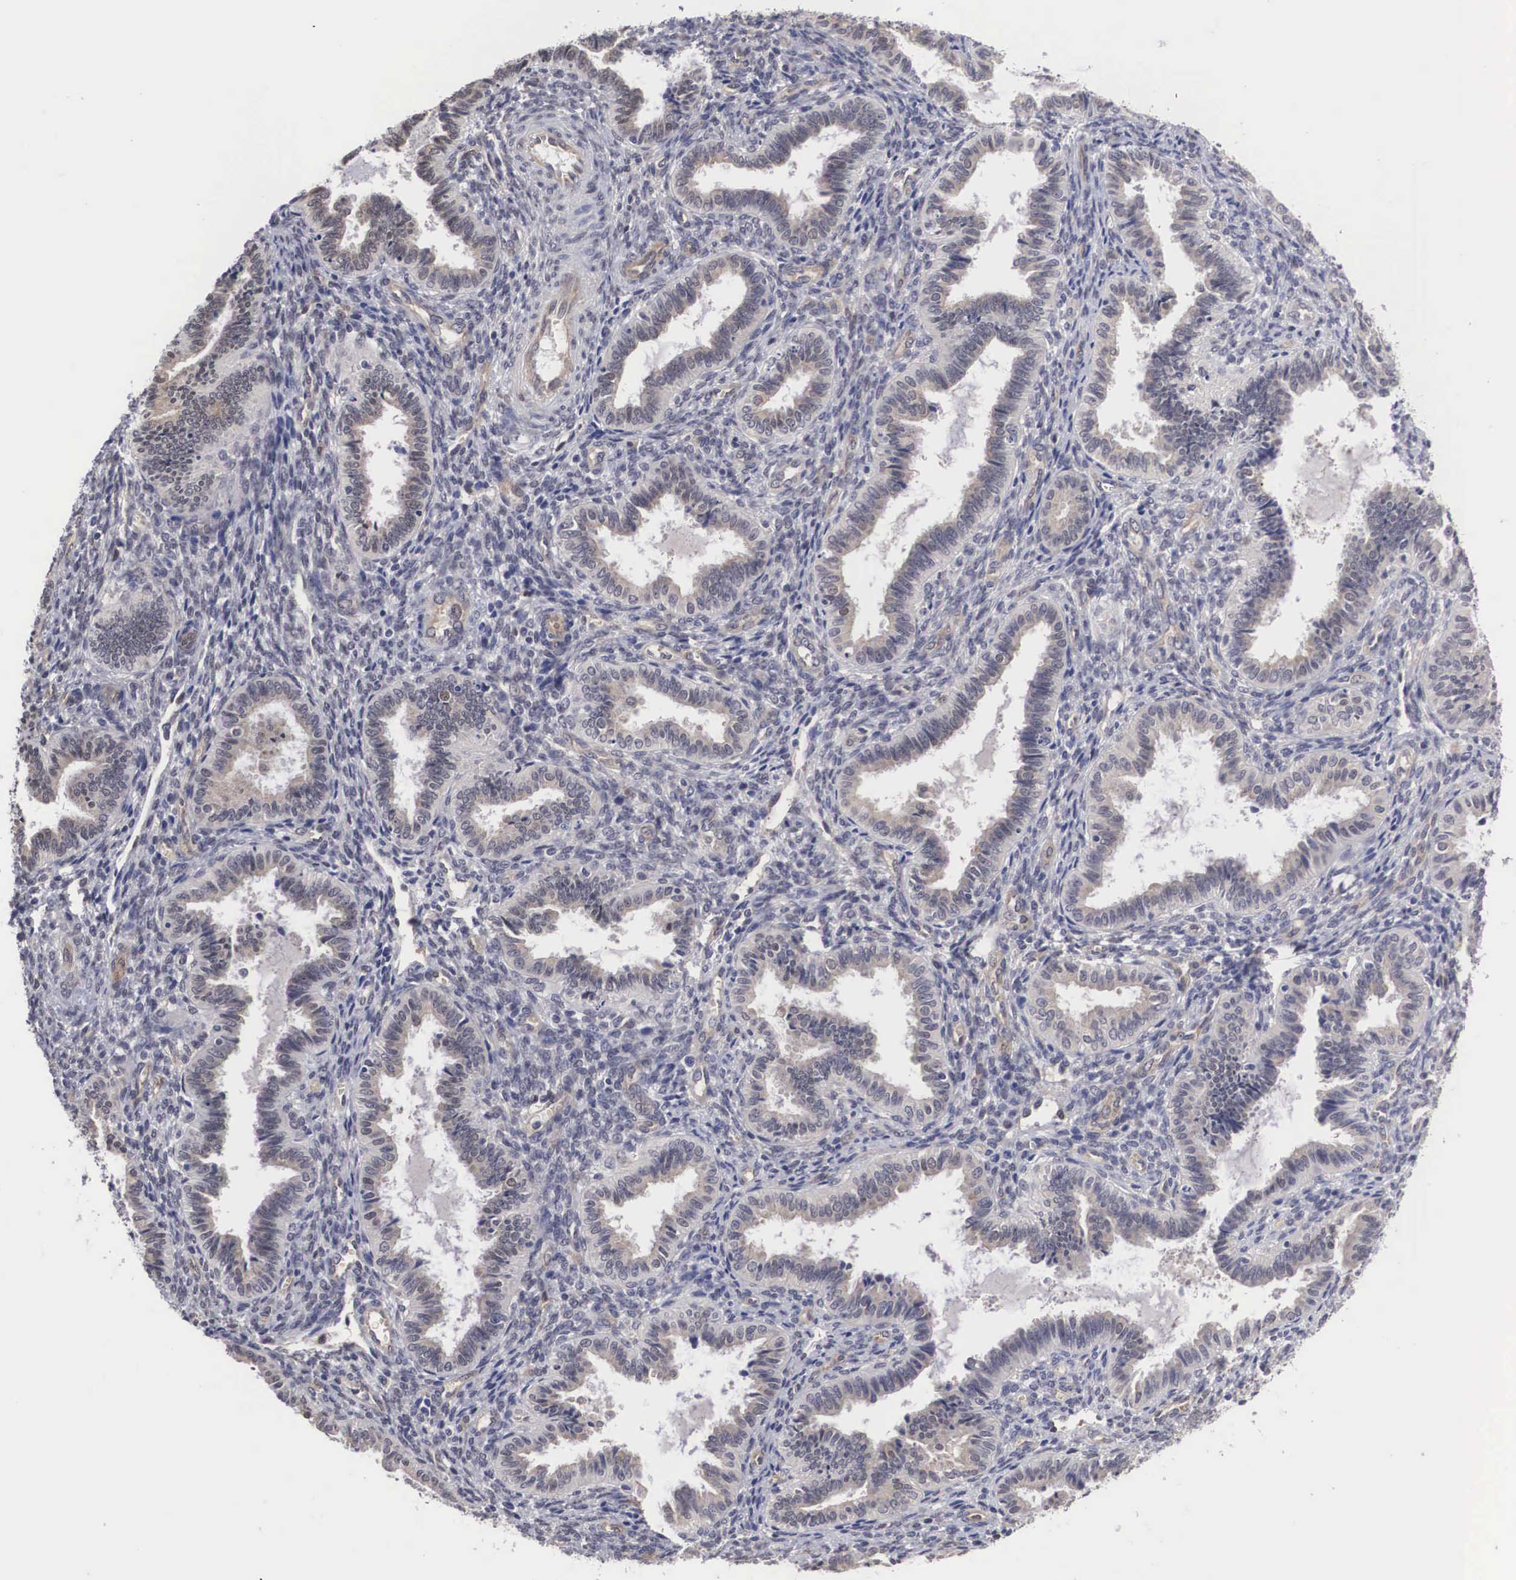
{"staining": {"intensity": "negative", "quantity": "none", "location": "none"}, "tissue": "endometrium", "cell_type": "Cells in endometrial stroma", "image_type": "normal", "snomed": [{"axis": "morphology", "description": "Normal tissue, NOS"}, {"axis": "topography", "description": "Endometrium"}], "caption": "Human endometrium stained for a protein using immunohistochemistry (IHC) displays no positivity in cells in endometrial stroma.", "gene": "OTX2", "patient": {"sex": "female", "age": 36}}